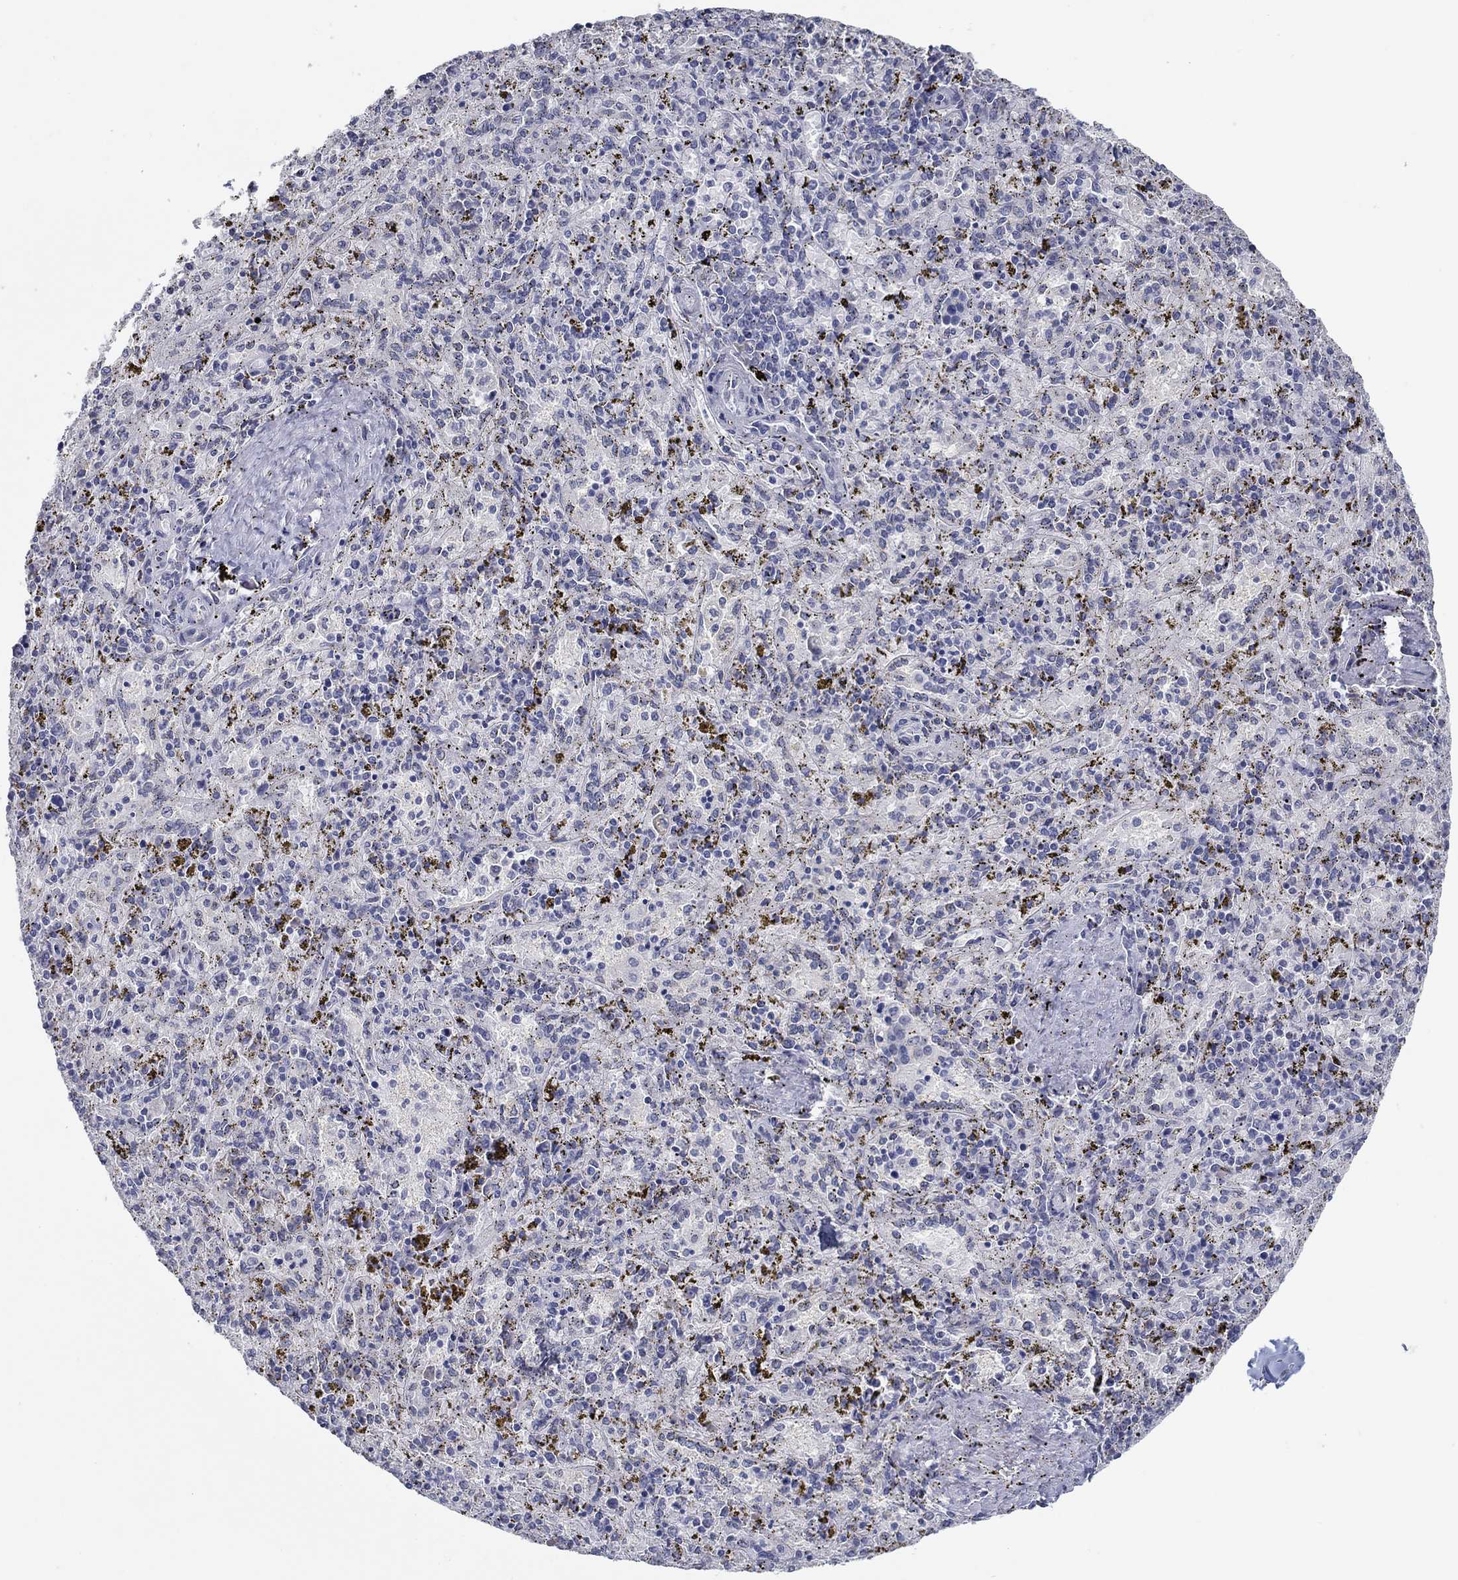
{"staining": {"intensity": "negative", "quantity": "none", "location": "none"}, "tissue": "spleen", "cell_type": "Cells in red pulp", "image_type": "normal", "snomed": [{"axis": "morphology", "description": "Normal tissue, NOS"}, {"axis": "topography", "description": "Spleen"}], "caption": "Unremarkable spleen was stained to show a protein in brown. There is no significant staining in cells in red pulp. Nuclei are stained in blue.", "gene": "NUP155", "patient": {"sex": "female", "age": 50}}